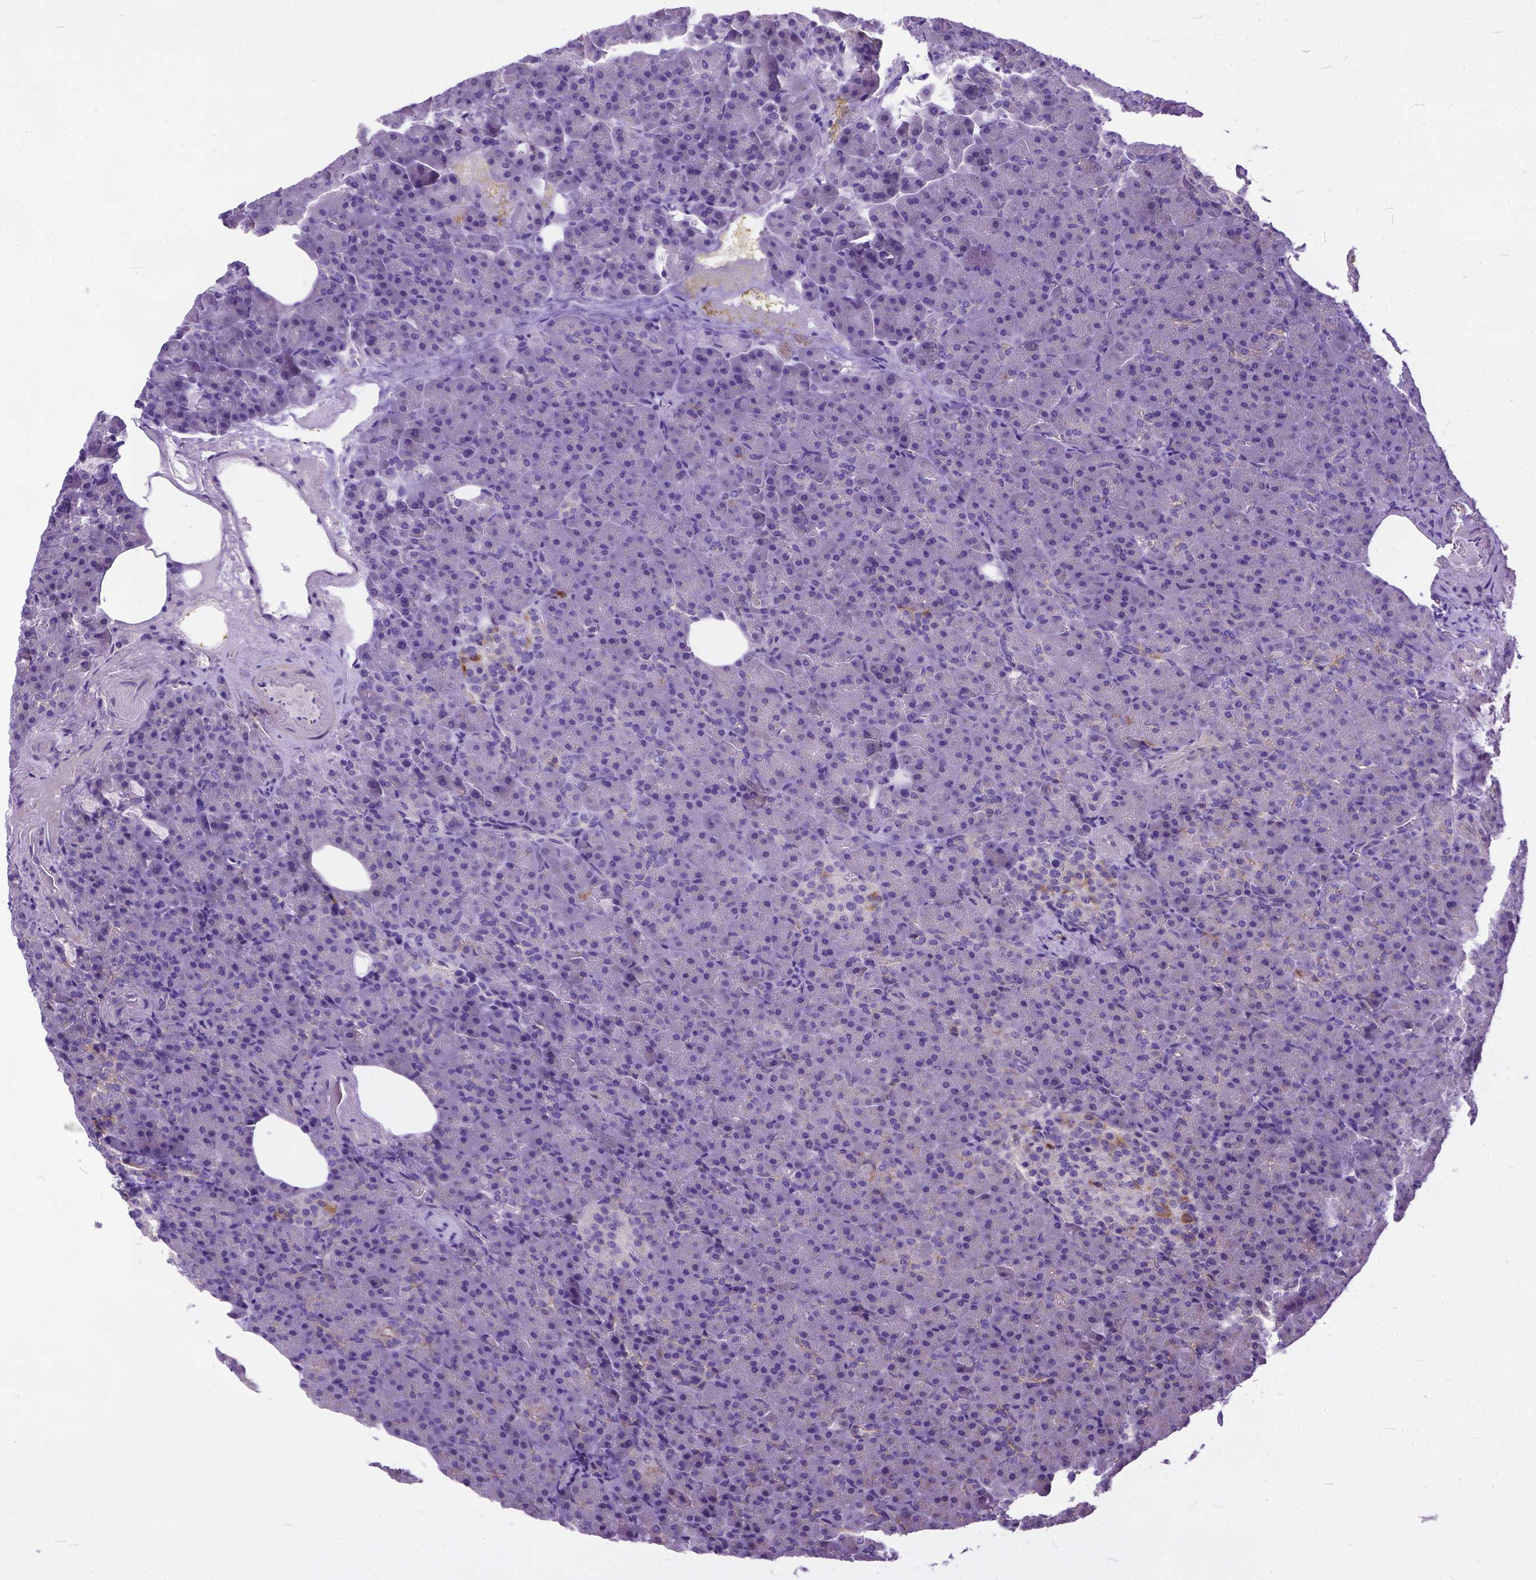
{"staining": {"intensity": "weak", "quantity": "<25%", "location": "cytoplasmic/membranous"}, "tissue": "pancreas", "cell_type": "Exocrine glandular cells", "image_type": "normal", "snomed": [{"axis": "morphology", "description": "Normal tissue, NOS"}, {"axis": "topography", "description": "Pancreas"}], "caption": "High magnification brightfield microscopy of normal pancreas stained with DAB (3,3'-diaminobenzidine) (brown) and counterstained with hematoxylin (blue): exocrine glandular cells show no significant expression.", "gene": "BANF2", "patient": {"sex": "female", "age": 74}}